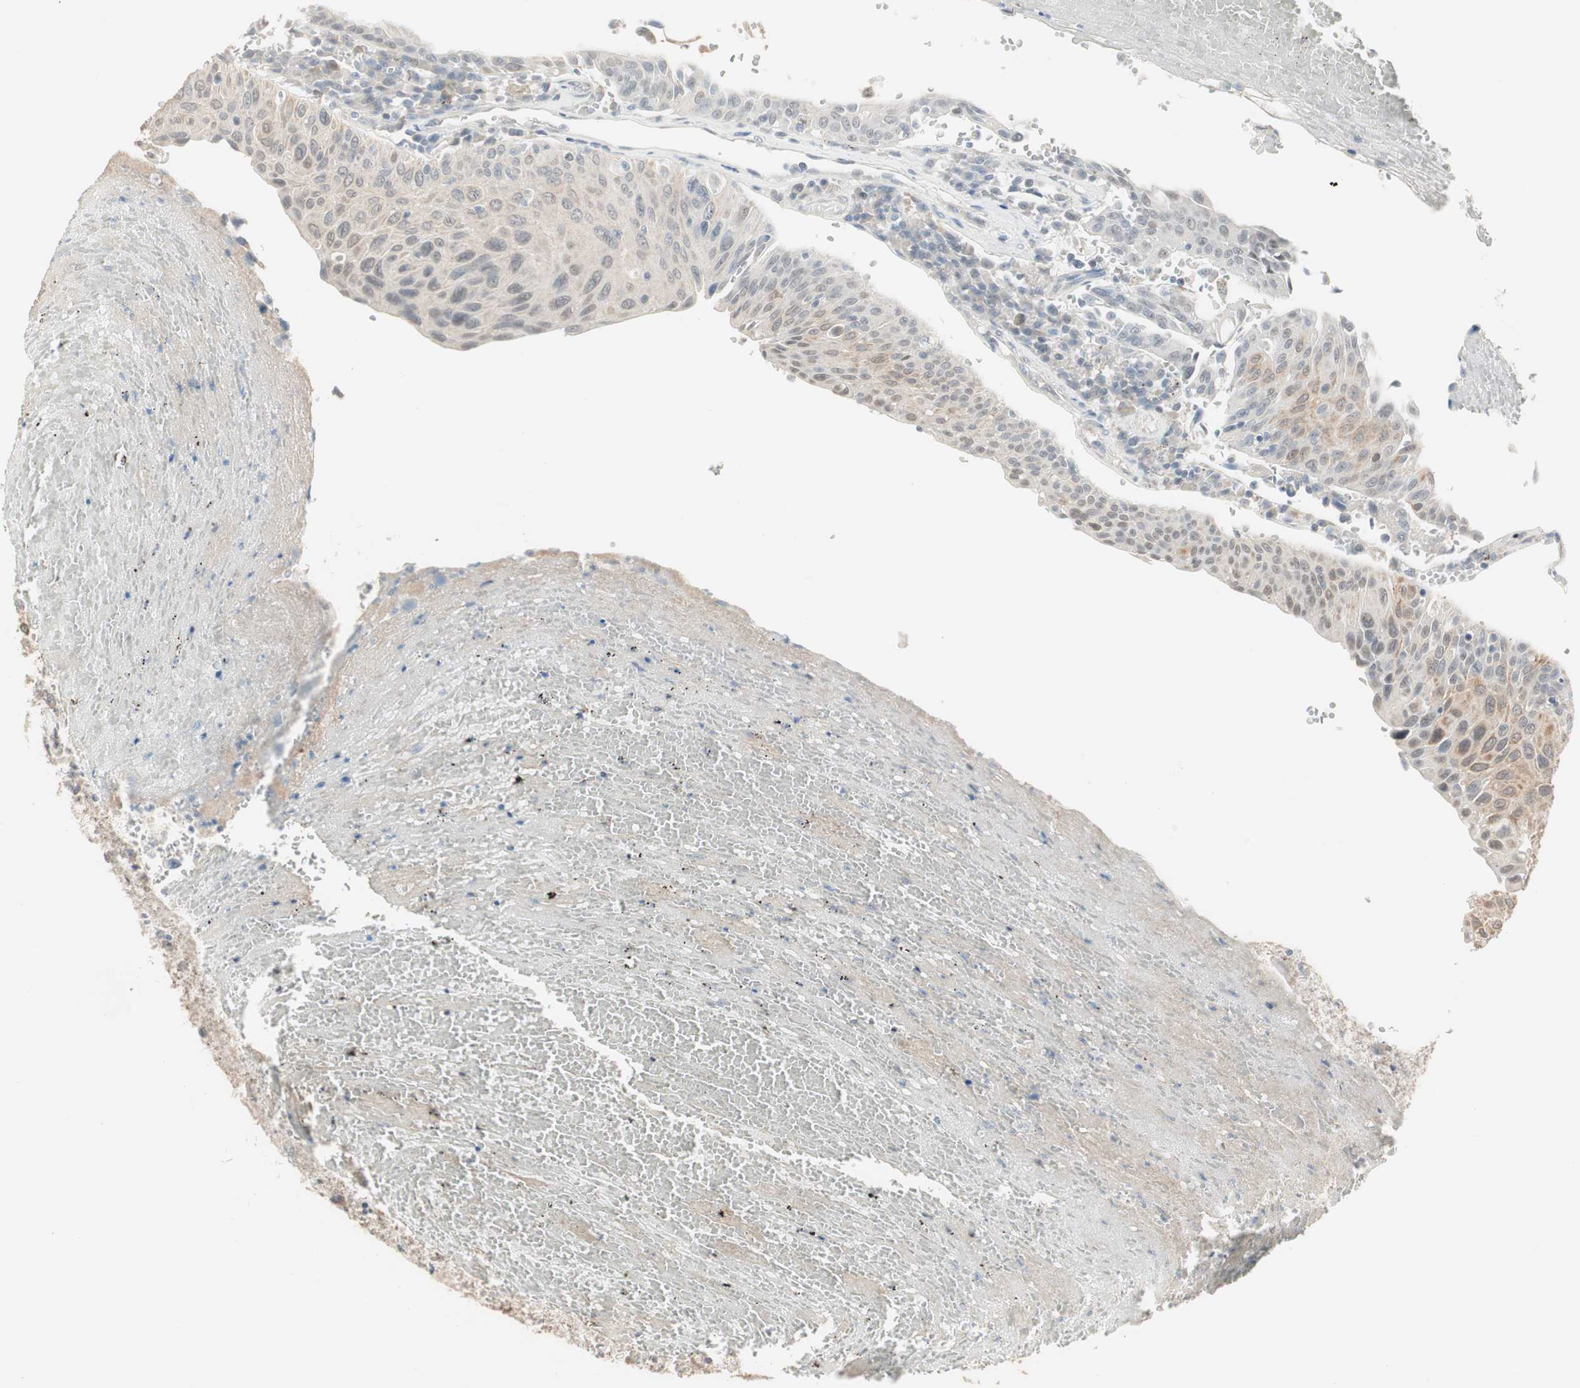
{"staining": {"intensity": "moderate", "quantity": "<25%", "location": "cytoplasmic/membranous,nuclear"}, "tissue": "urothelial cancer", "cell_type": "Tumor cells", "image_type": "cancer", "snomed": [{"axis": "morphology", "description": "Urothelial carcinoma, High grade"}, {"axis": "topography", "description": "Urinary bladder"}], "caption": "Immunohistochemical staining of human urothelial cancer demonstrates moderate cytoplasmic/membranous and nuclear protein positivity in about <25% of tumor cells.", "gene": "PDZK1", "patient": {"sex": "male", "age": 66}}